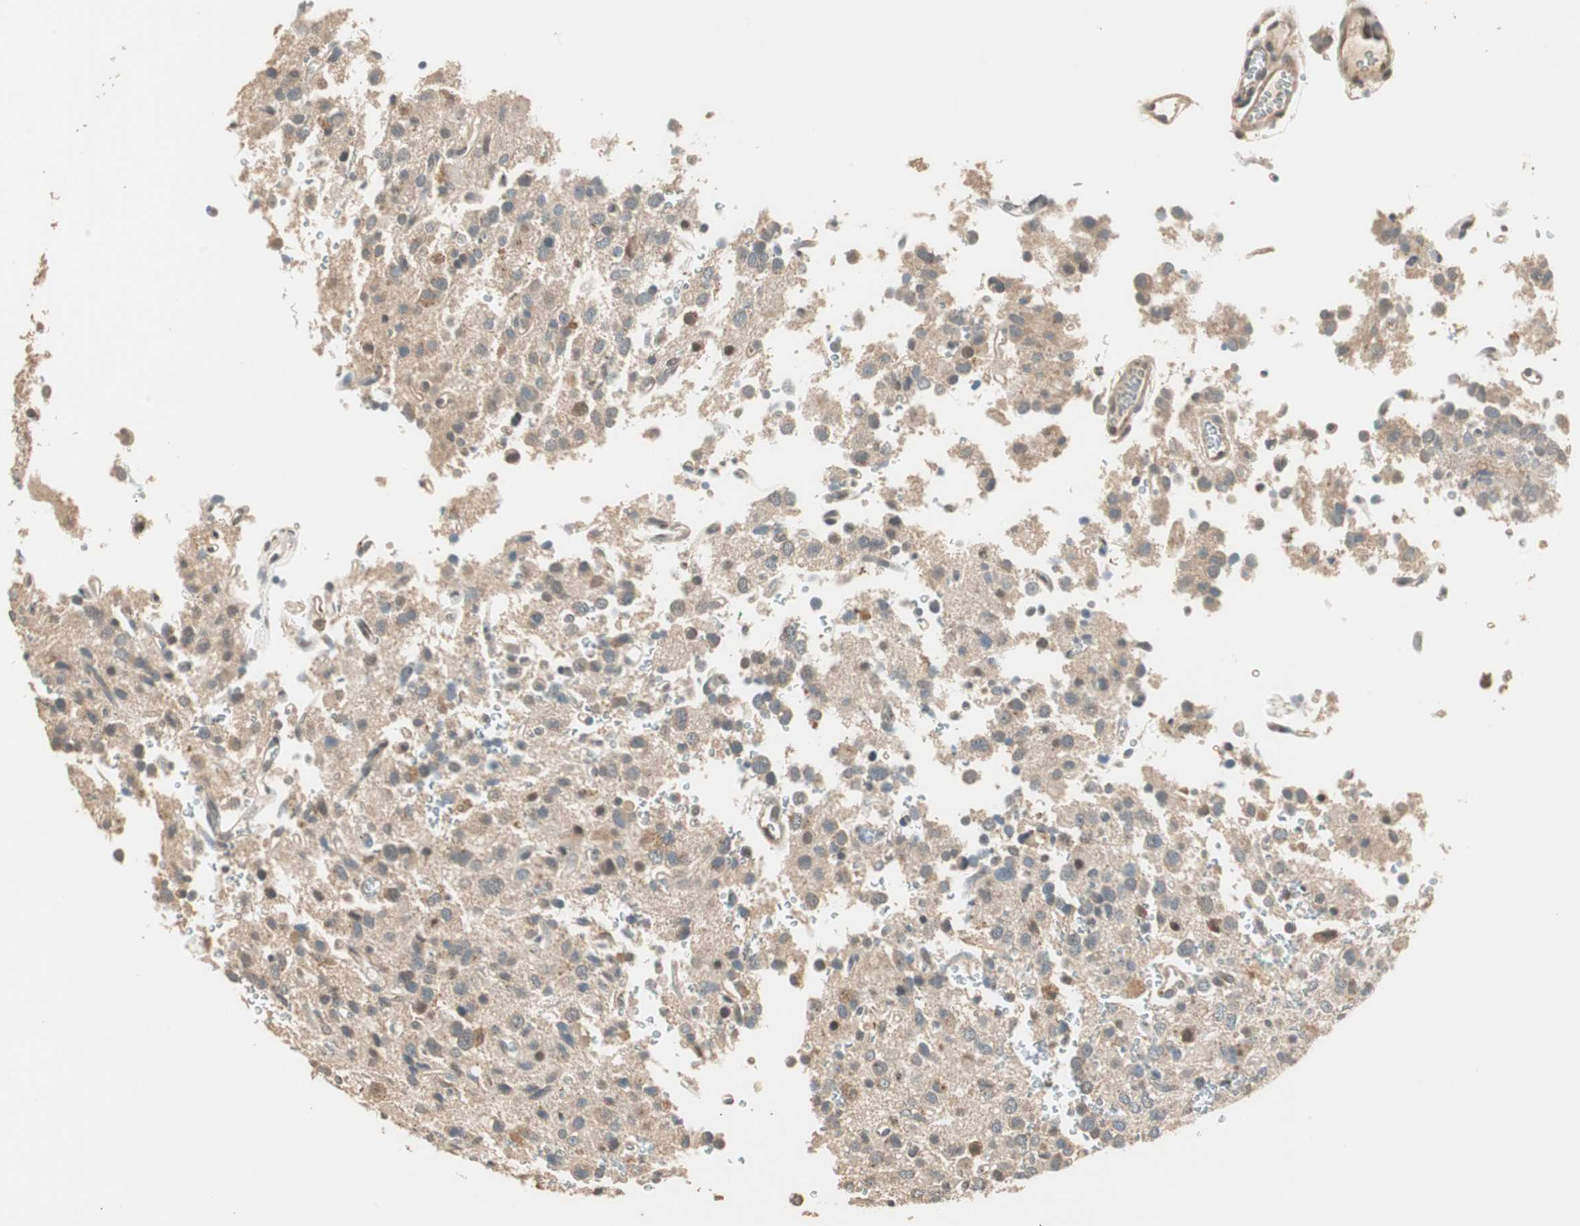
{"staining": {"intensity": "weak", "quantity": "<25%", "location": "cytoplasmic/membranous,nuclear"}, "tissue": "glioma", "cell_type": "Tumor cells", "image_type": "cancer", "snomed": [{"axis": "morphology", "description": "Glioma, malignant, High grade"}, {"axis": "topography", "description": "Brain"}], "caption": "Tumor cells are negative for protein expression in human malignant glioma (high-grade).", "gene": "TRIM21", "patient": {"sex": "male", "age": 47}}